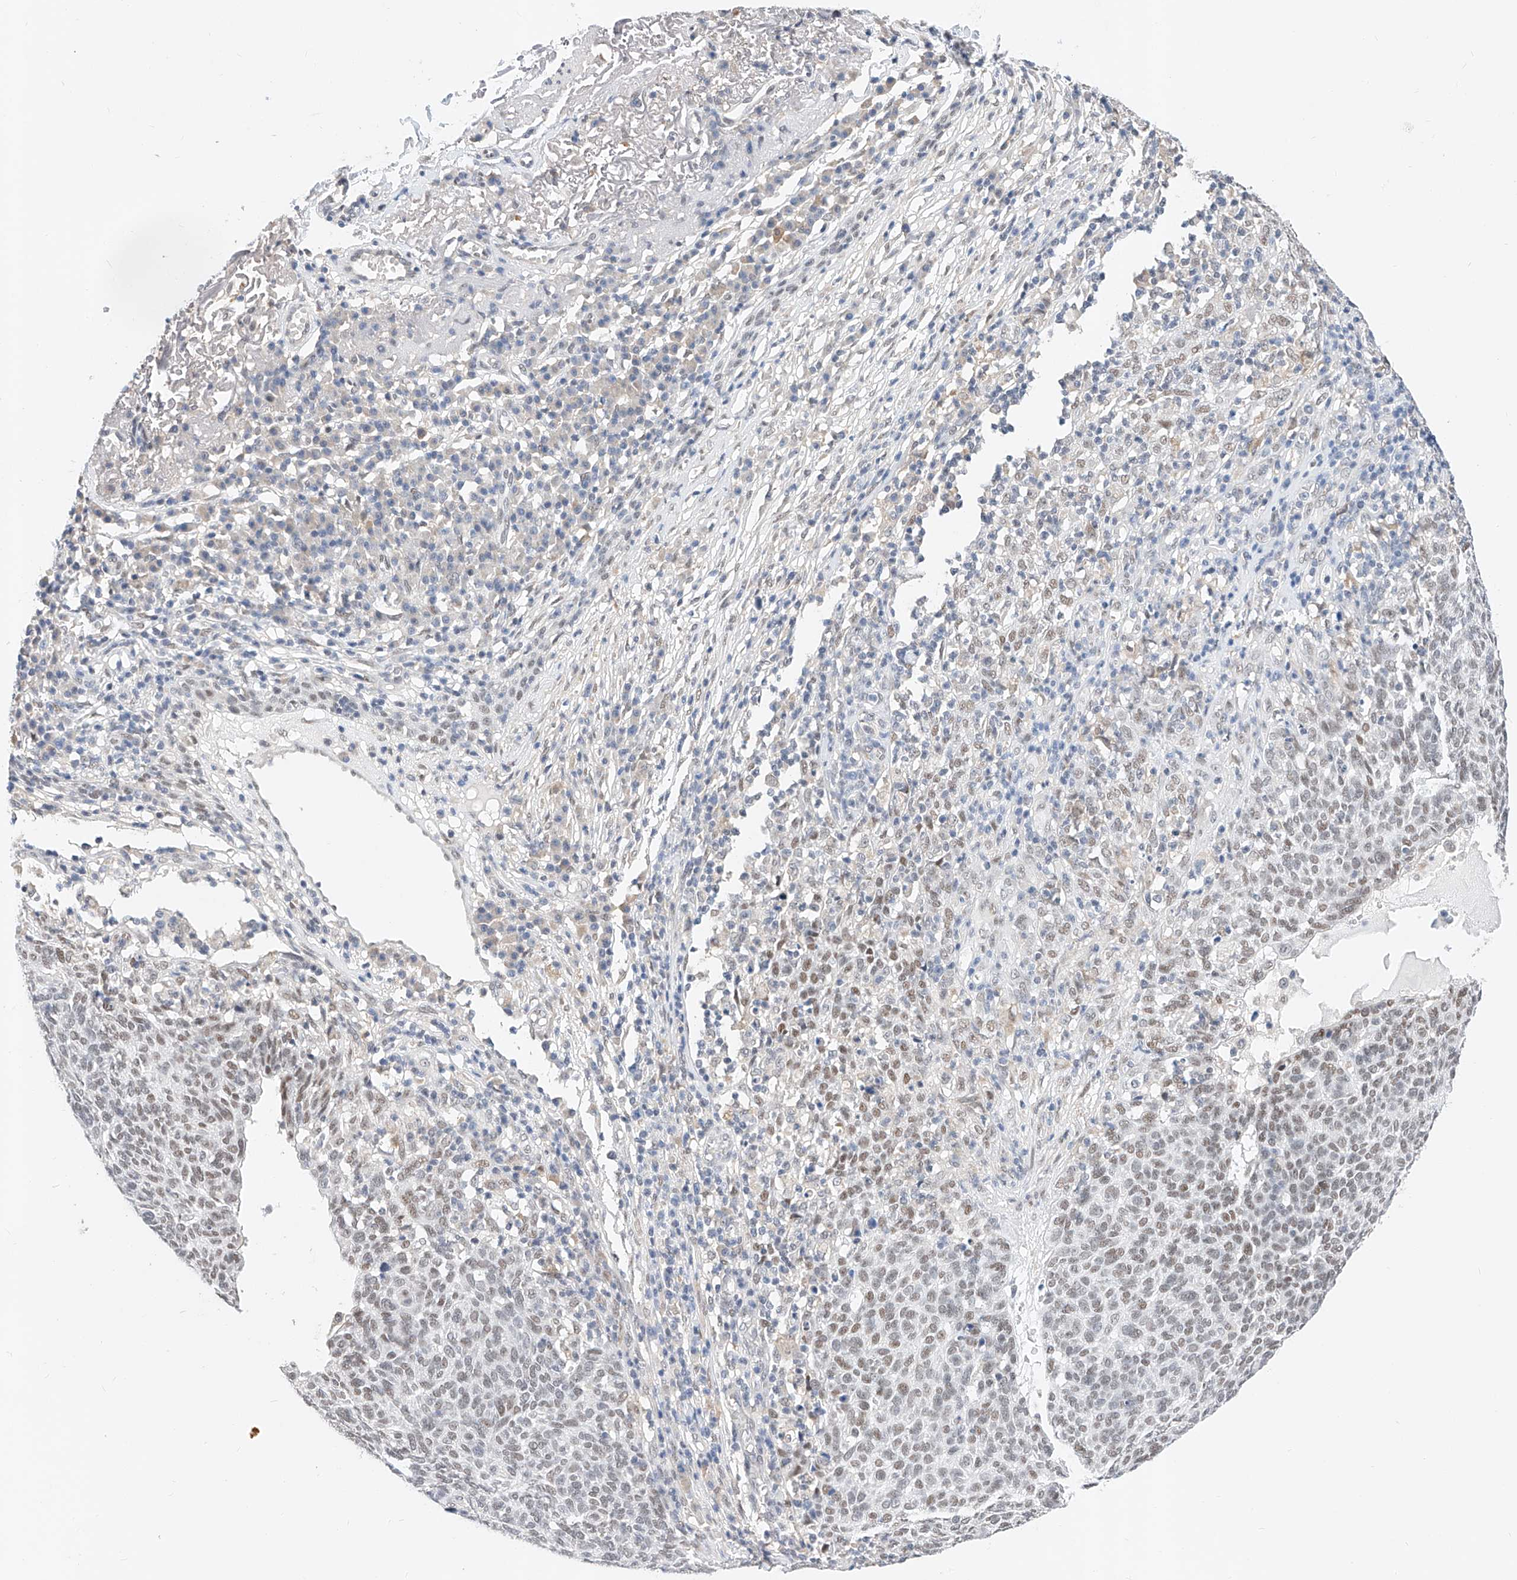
{"staining": {"intensity": "weak", "quantity": "25%-75%", "location": "nuclear"}, "tissue": "skin cancer", "cell_type": "Tumor cells", "image_type": "cancer", "snomed": [{"axis": "morphology", "description": "Squamous cell carcinoma, NOS"}, {"axis": "topography", "description": "Skin"}], "caption": "The image demonstrates staining of skin squamous cell carcinoma, revealing weak nuclear protein staining (brown color) within tumor cells. Using DAB (brown) and hematoxylin (blue) stains, captured at high magnification using brightfield microscopy.", "gene": "KCNJ1", "patient": {"sex": "female", "age": 90}}